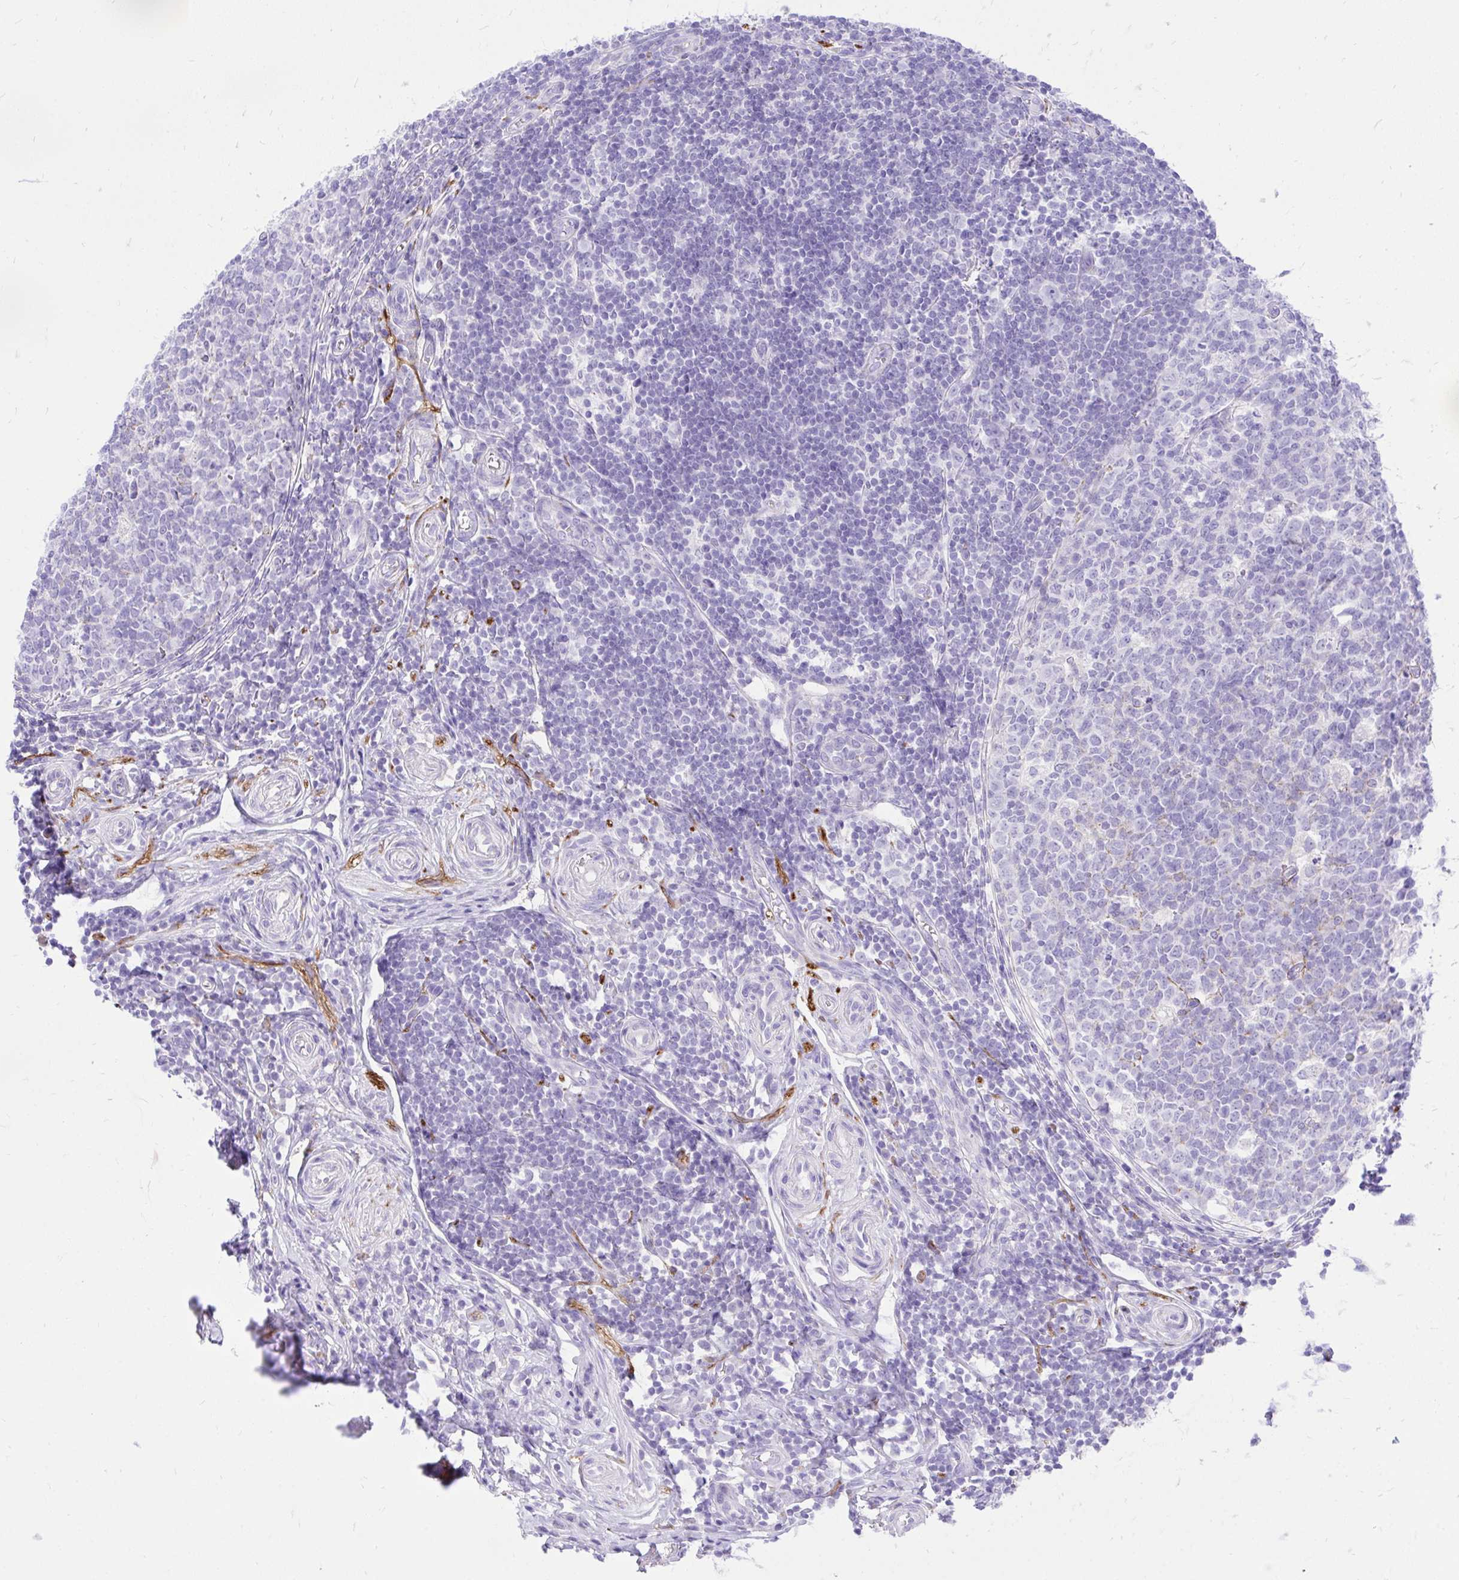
{"staining": {"intensity": "negative", "quantity": "none", "location": "none"}, "tissue": "appendix", "cell_type": "Glandular cells", "image_type": "normal", "snomed": [{"axis": "morphology", "description": "Normal tissue, NOS"}, {"axis": "topography", "description": "Appendix"}], "caption": "High power microscopy photomicrograph of an immunohistochemistry (IHC) image of normal appendix, revealing no significant expression in glandular cells.", "gene": "MON1A", "patient": {"sex": "male", "age": 18}}